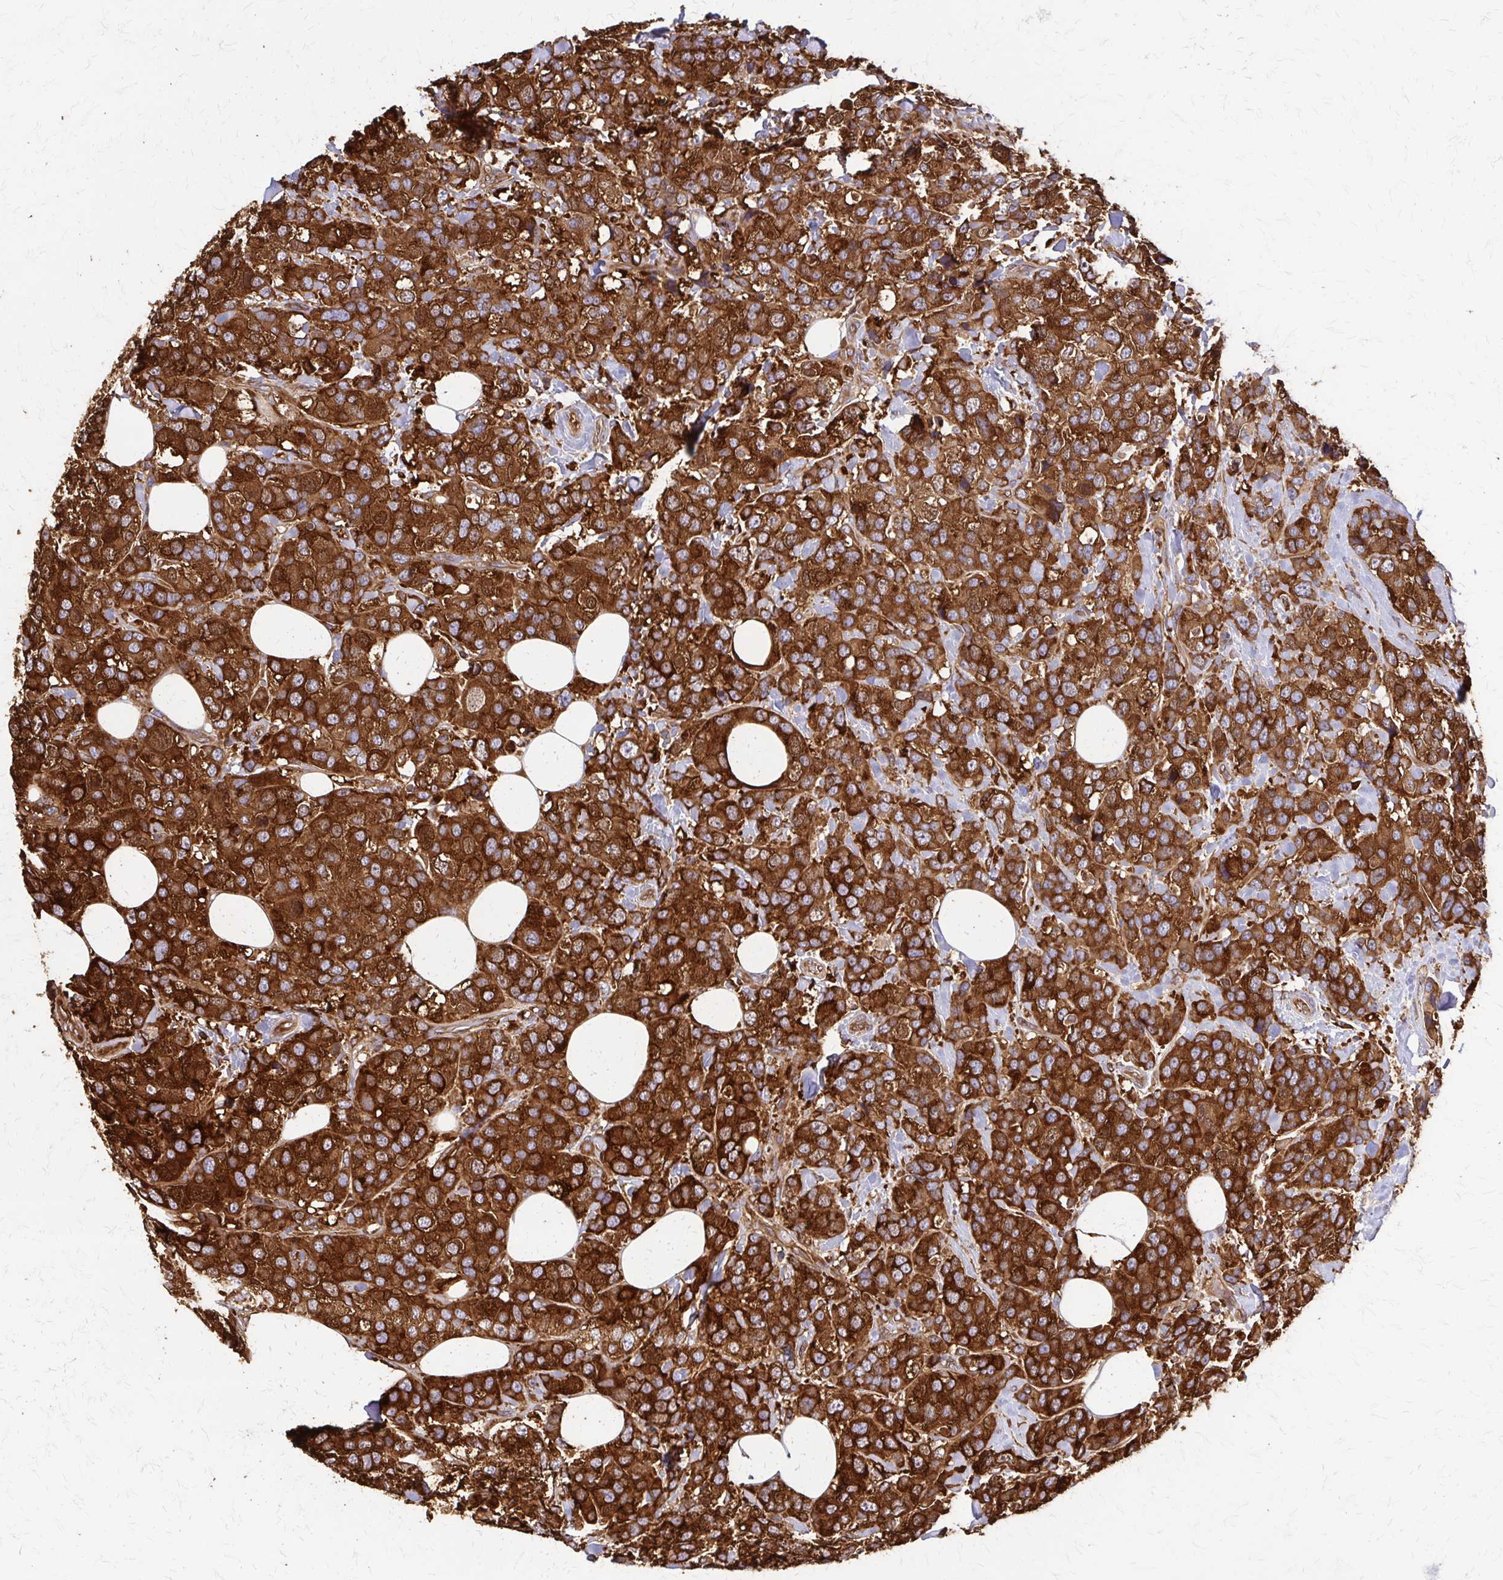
{"staining": {"intensity": "strong", "quantity": ">75%", "location": "cytoplasmic/membranous"}, "tissue": "breast cancer", "cell_type": "Tumor cells", "image_type": "cancer", "snomed": [{"axis": "morphology", "description": "Lobular carcinoma"}, {"axis": "topography", "description": "Breast"}], "caption": "IHC photomicrograph of neoplastic tissue: breast cancer (lobular carcinoma) stained using IHC shows high levels of strong protein expression localized specifically in the cytoplasmic/membranous of tumor cells, appearing as a cytoplasmic/membranous brown color.", "gene": "EEF2", "patient": {"sex": "female", "age": 59}}